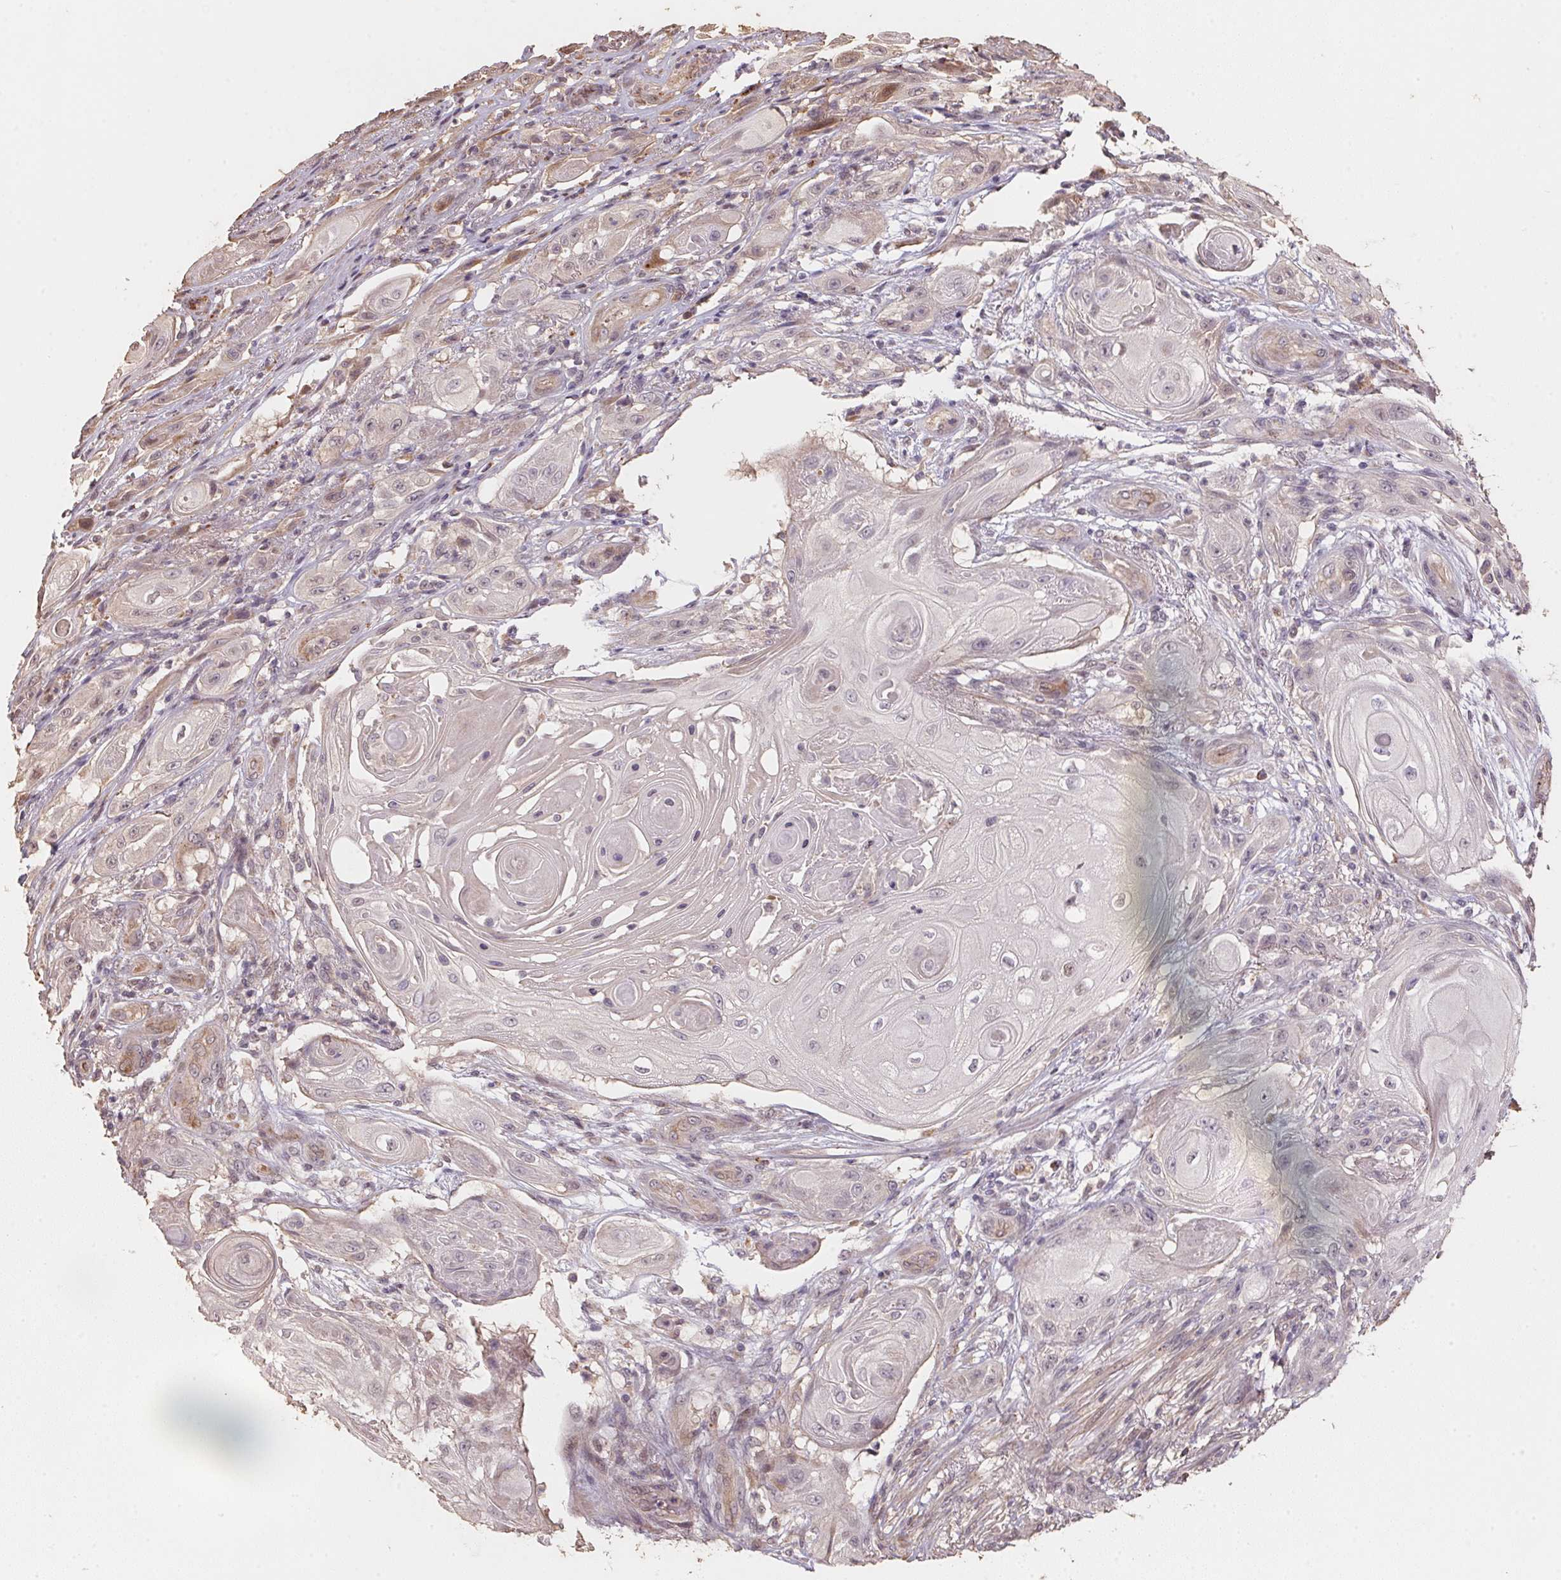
{"staining": {"intensity": "negative", "quantity": "none", "location": "none"}, "tissue": "skin cancer", "cell_type": "Tumor cells", "image_type": "cancer", "snomed": [{"axis": "morphology", "description": "Squamous cell carcinoma, NOS"}, {"axis": "topography", "description": "Skin"}], "caption": "Immunohistochemistry of human squamous cell carcinoma (skin) shows no positivity in tumor cells.", "gene": "TMEM222", "patient": {"sex": "male", "age": 62}}